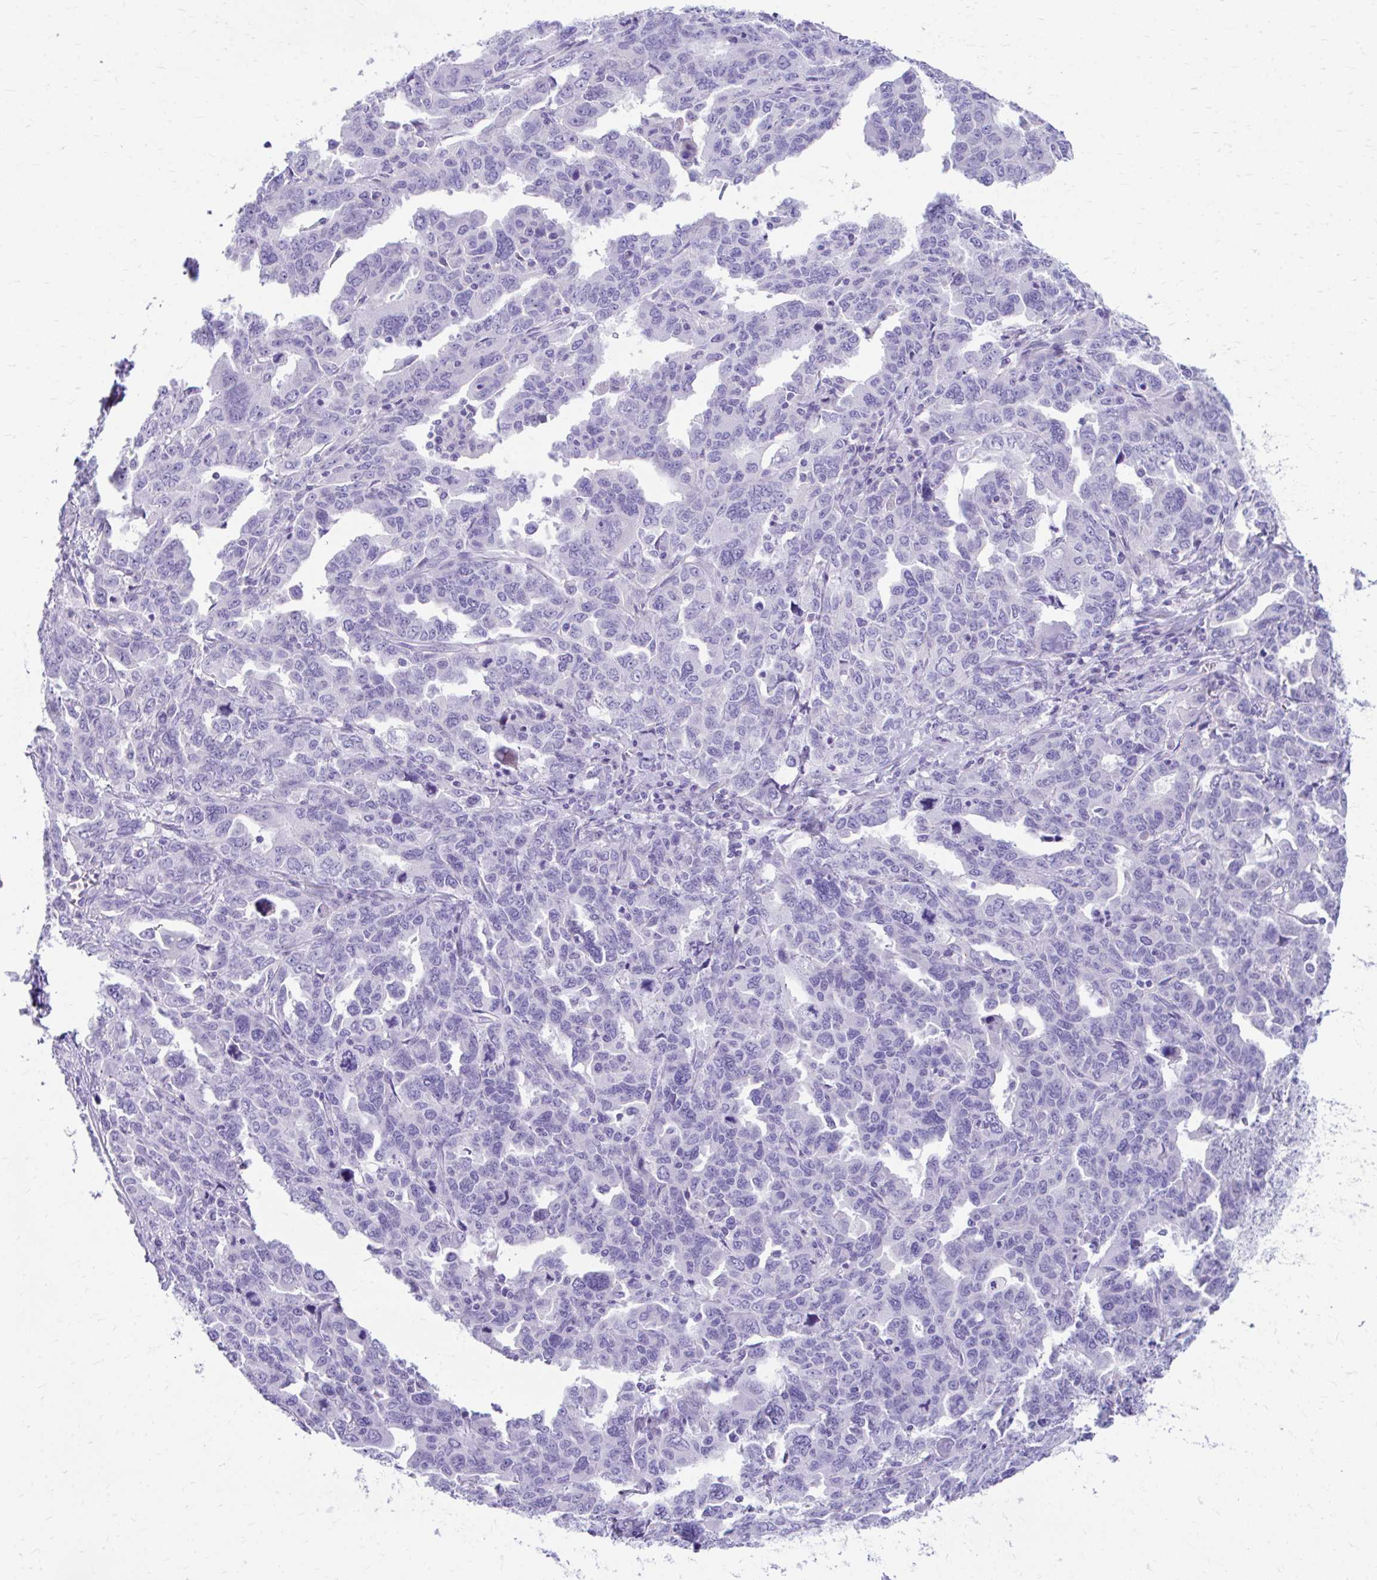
{"staining": {"intensity": "negative", "quantity": "none", "location": "none"}, "tissue": "ovarian cancer", "cell_type": "Tumor cells", "image_type": "cancer", "snomed": [{"axis": "morphology", "description": "Adenocarcinoma, NOS"}, {"axis": "morphology", "description": "Carcinoma, endometroid"}, {"axis": "topography", "description": "Ovary"}], "caption": "The photomicrograph demonstrates no significant positivity in tumor cells of ovarian cancer.", "gene": "KRIT1", "patient": {"sex": "female", "age": 72}}